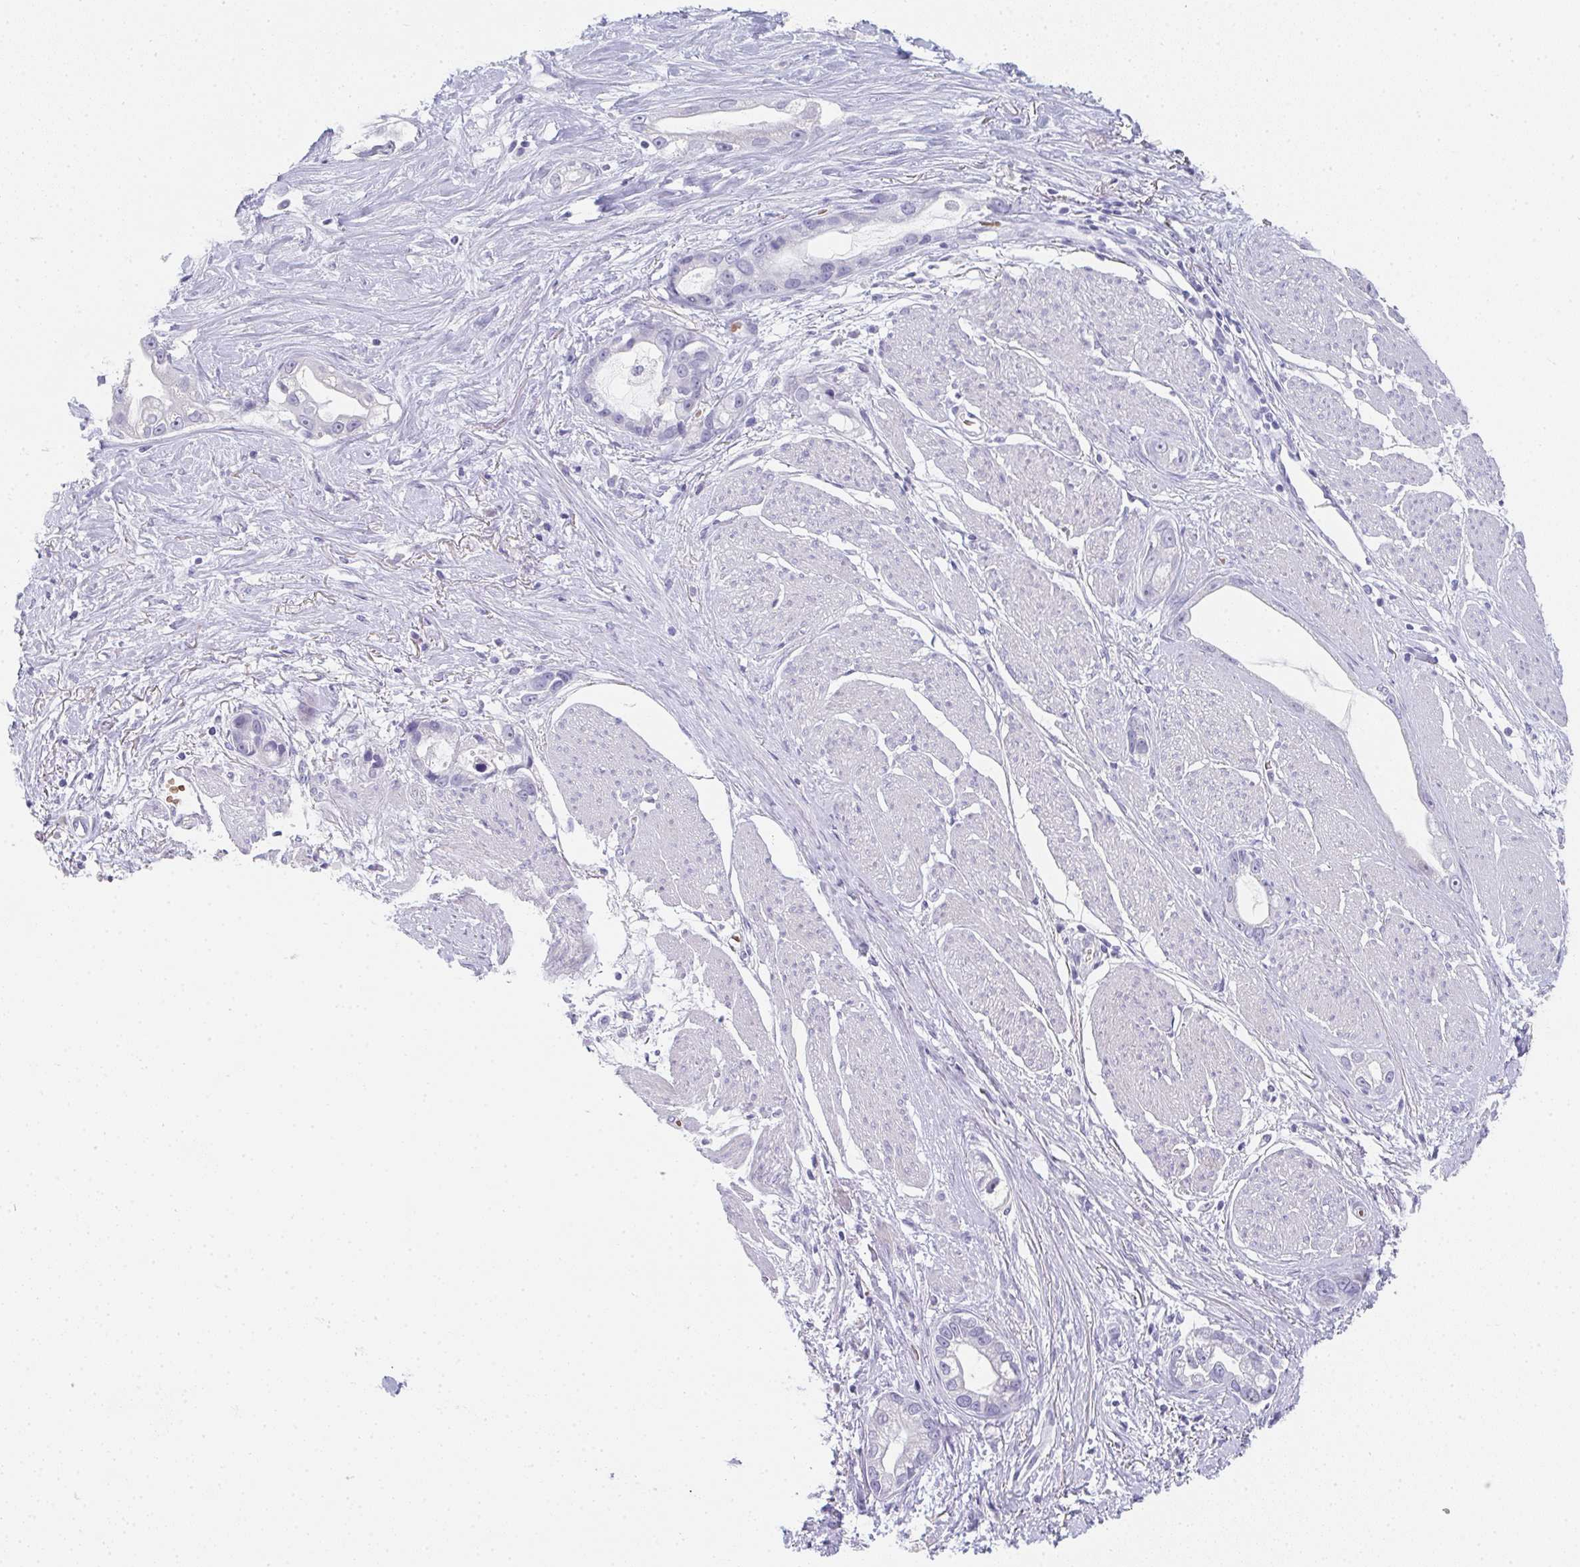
{"staining": {"intensity": "negative", "quantity": "none", "location": "none"}, "tissue": "stomach cancer", "cell_type": "Tumor cells", "image_type": "cancer", "snomed": [{"axis": "morphology", "description": "Adenocarcinoma, NOS"}, {"axis": "topography", "description": "Stomach"}], "caption": "Stomach cancer was stained to show a protein in brown. There is no significant staining in tumor cells. (DAB immunohistochemistry visualized using brightfield microscopy, high magnification).", "gene": "NEU2", "patient": {"sex": "male", "age": 55}}